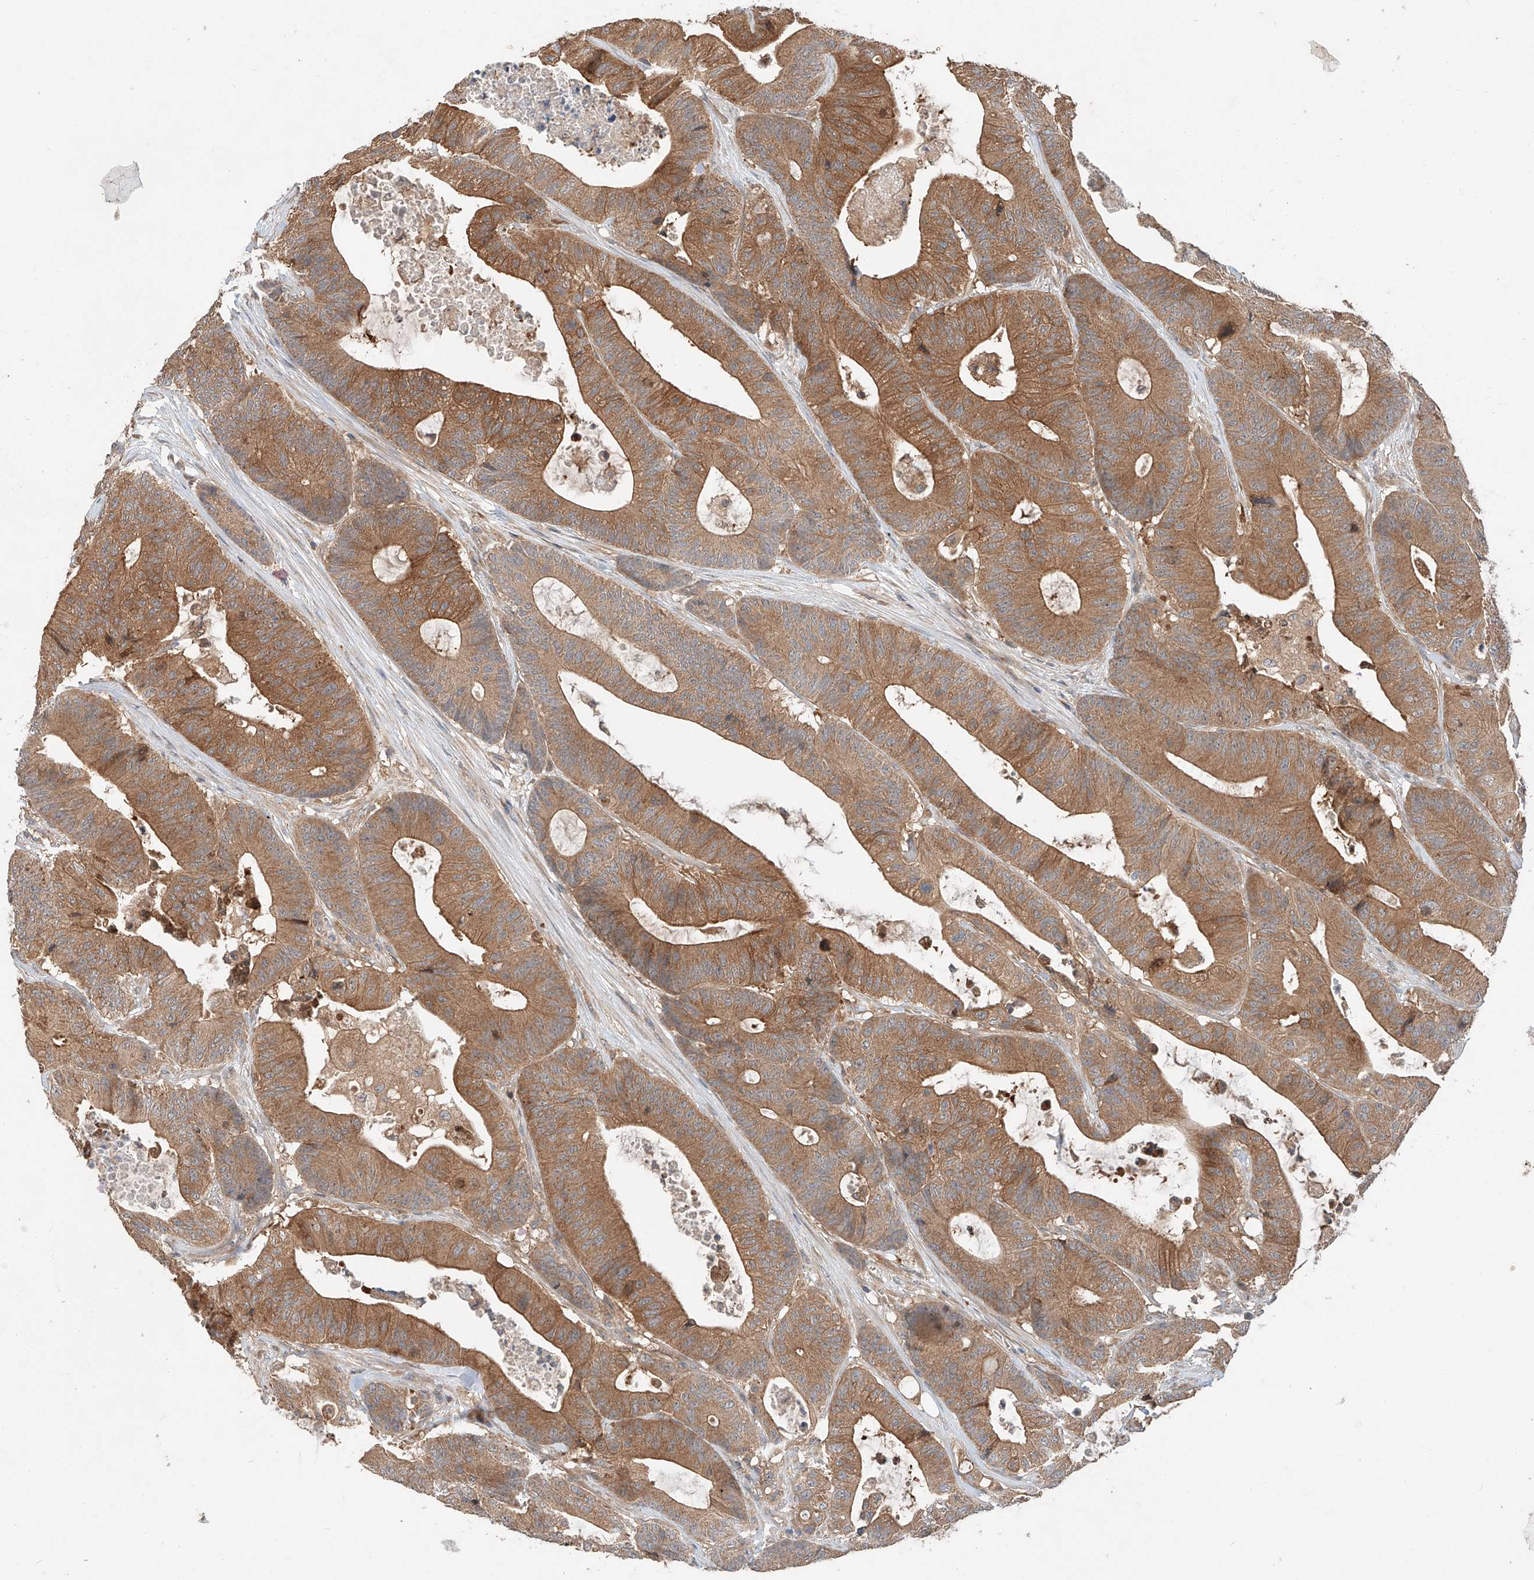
{"staining": {"intensity": "moderate", "quantity": ">75%", "location": "cytoplasmic/membranous"}, "tissue": "colorectal cancer", "cell_type": "Tumor cells", "image_type": "cancer", "snomed": [{"axis": "morphology", "description": "Adenocarcinoma, NOS"}, {"axis": "topography", "description": "Colon"}], "caption": "IHC (DAB) staining of human colorectal adenocarcinoma demonstrates moderate cytoplasmic/membranous protein staining in about >75% of tumor cells.", "gene": "XPNPEP1", "patient": {"sex": "female", "age": 84}}